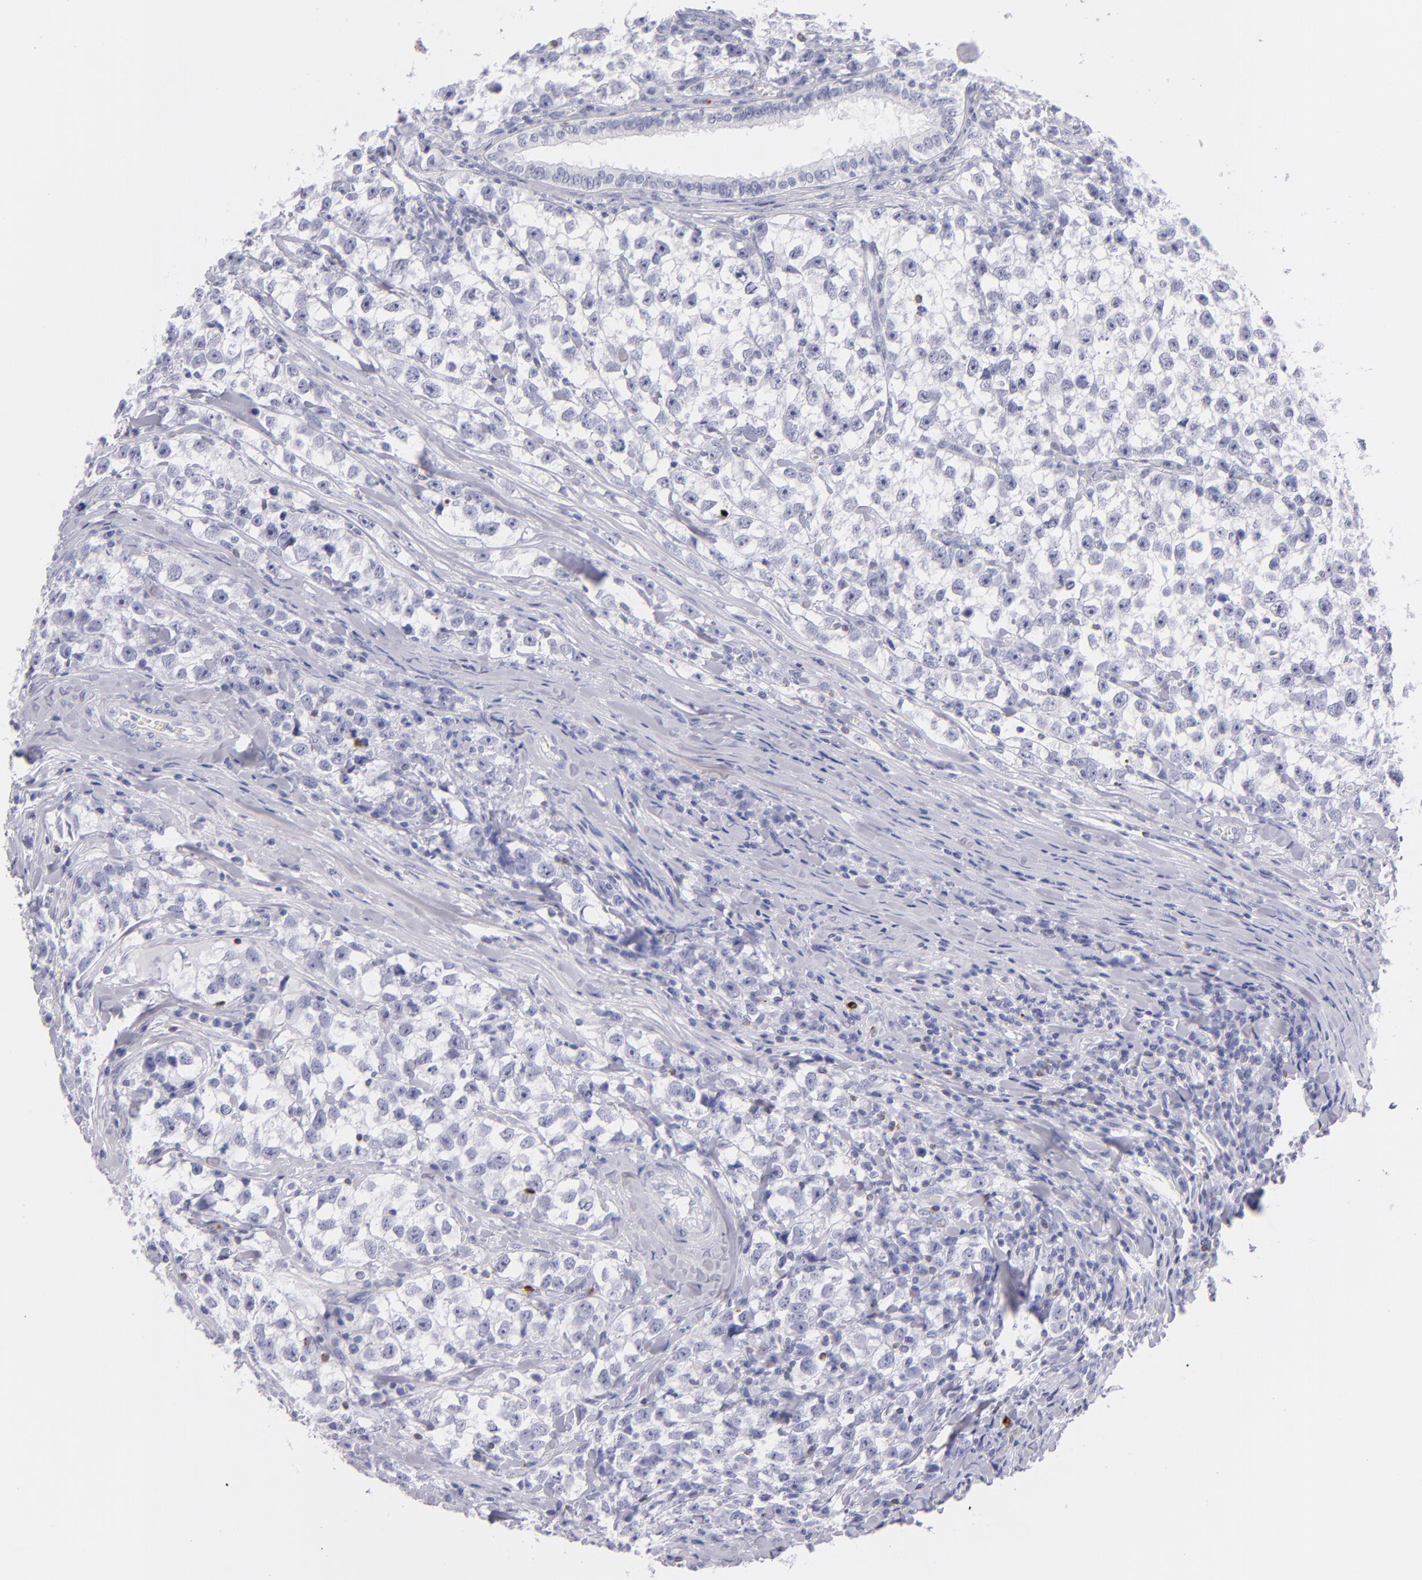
{"staining": {"intensity": "negative", "quantity": "none", "location": "none"}, "tissue": "testis cancer", "cell_type": "Tumor cells", "image_type": "cancer", "snomed": [{"axis": "morphology", "description": "Seminoma, NOS"}, {"axis": "morphology", "description": "Carcinoma, Embryonal, NOS"}, {"axis": "topography", "description": "Testis"}], "caption": "The histopathology image shows no significant positivity in tumor cells of seminoma (testis).", "gene": "PRF1", "patient": {"sex": "male", "age": 30}}